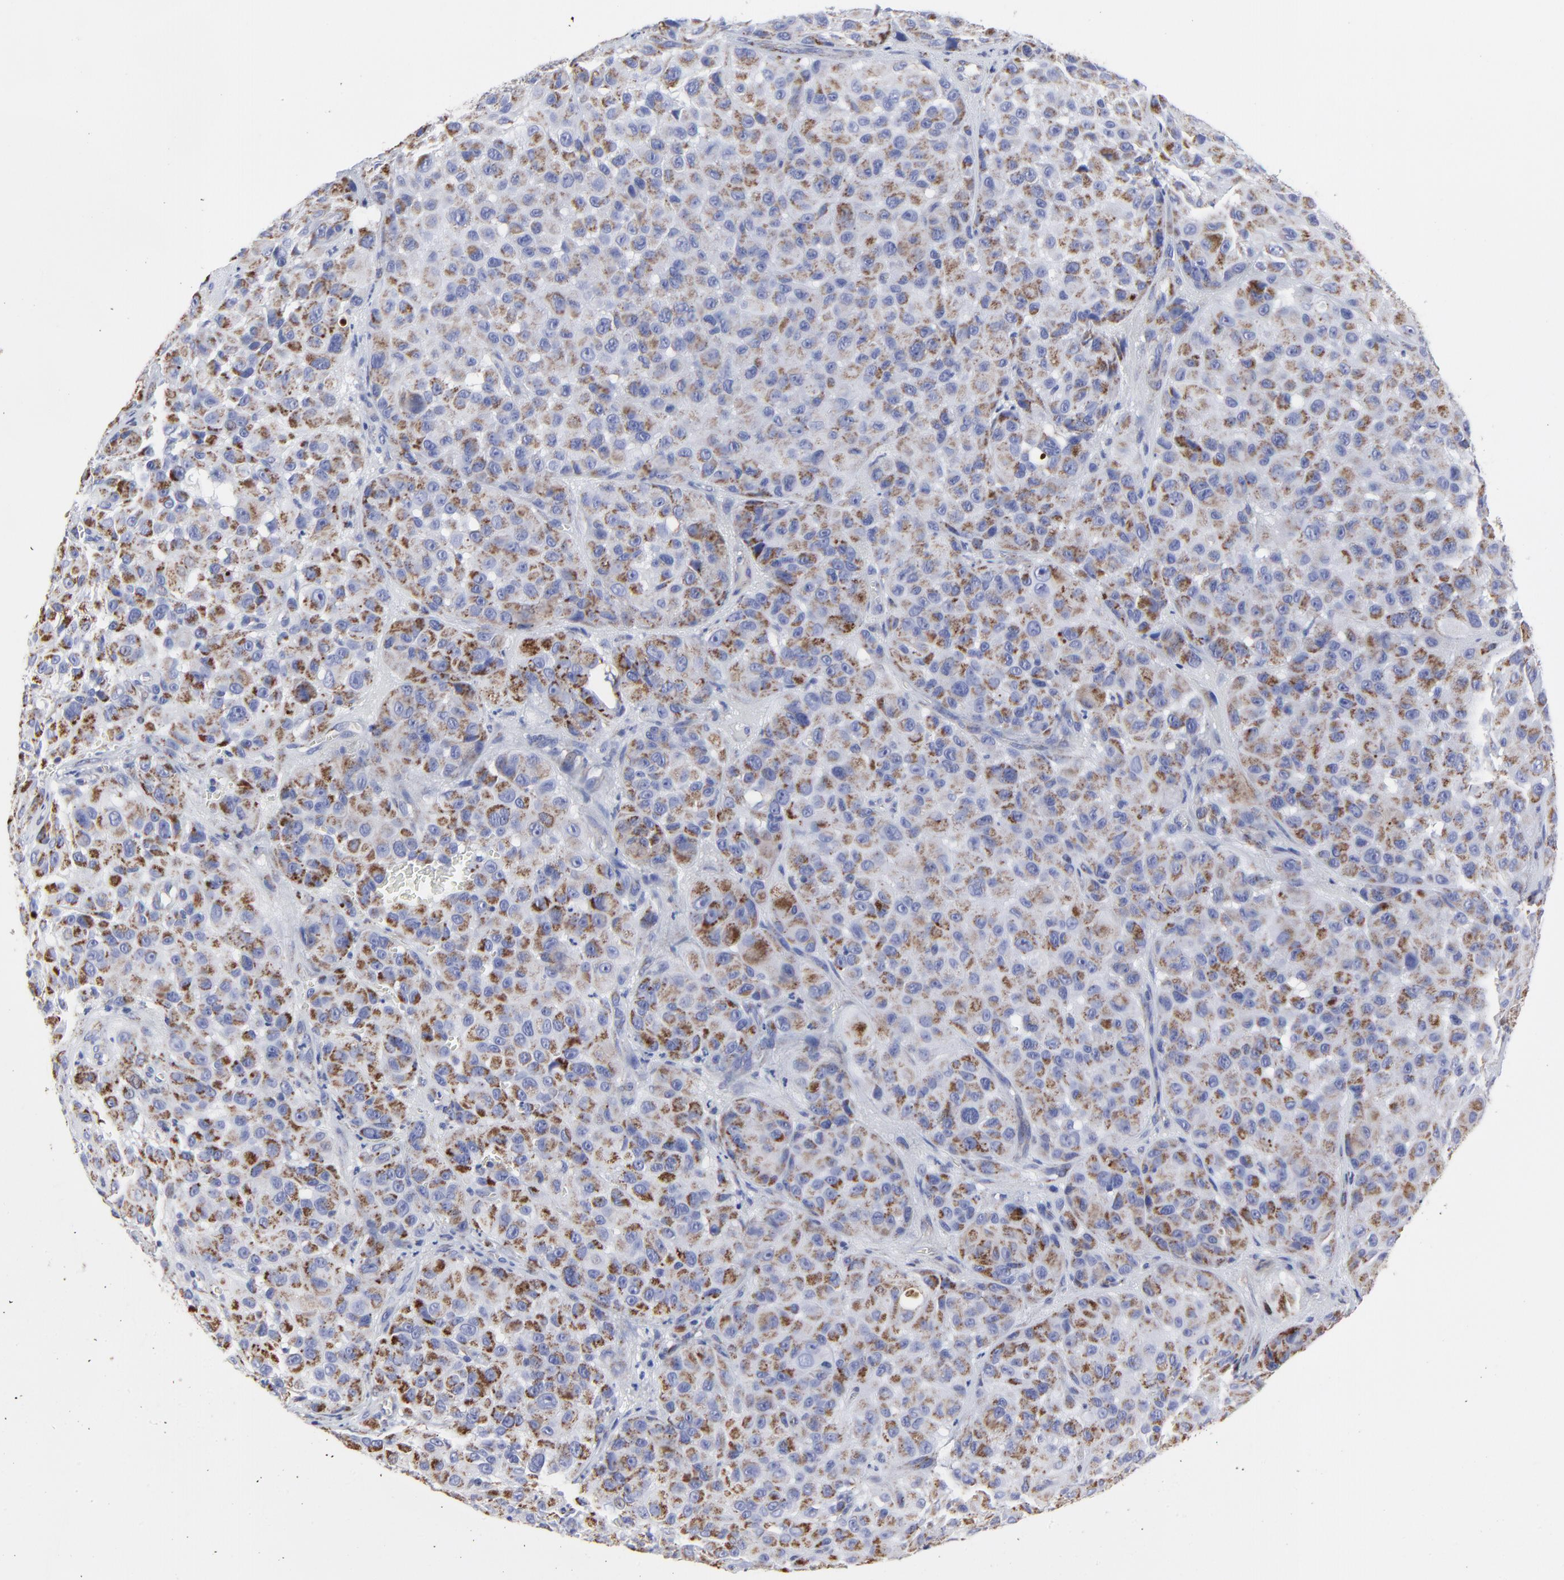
{"staining": {"intensity": "moderate", "quantity": ">75%", "location": "cytoplasmic/membranous"}, "tissue": "melanoma", "cell_type": "Tumor cells", "image_type": "cancer", "snomed": [{"axis": "morphology", "description": "Malignant melanoma, NOS"}, {"axis": "topography", "description": "Skin"}], "caption": "High-power microscopy captured an immunohistochemistry photomicrograph of melanoma, revealing moderate cytoplasmic/membranous expression in about >75% of tumor cells.", "gene": "PINK1", "patient": {"sex": "female", "age": 21}}